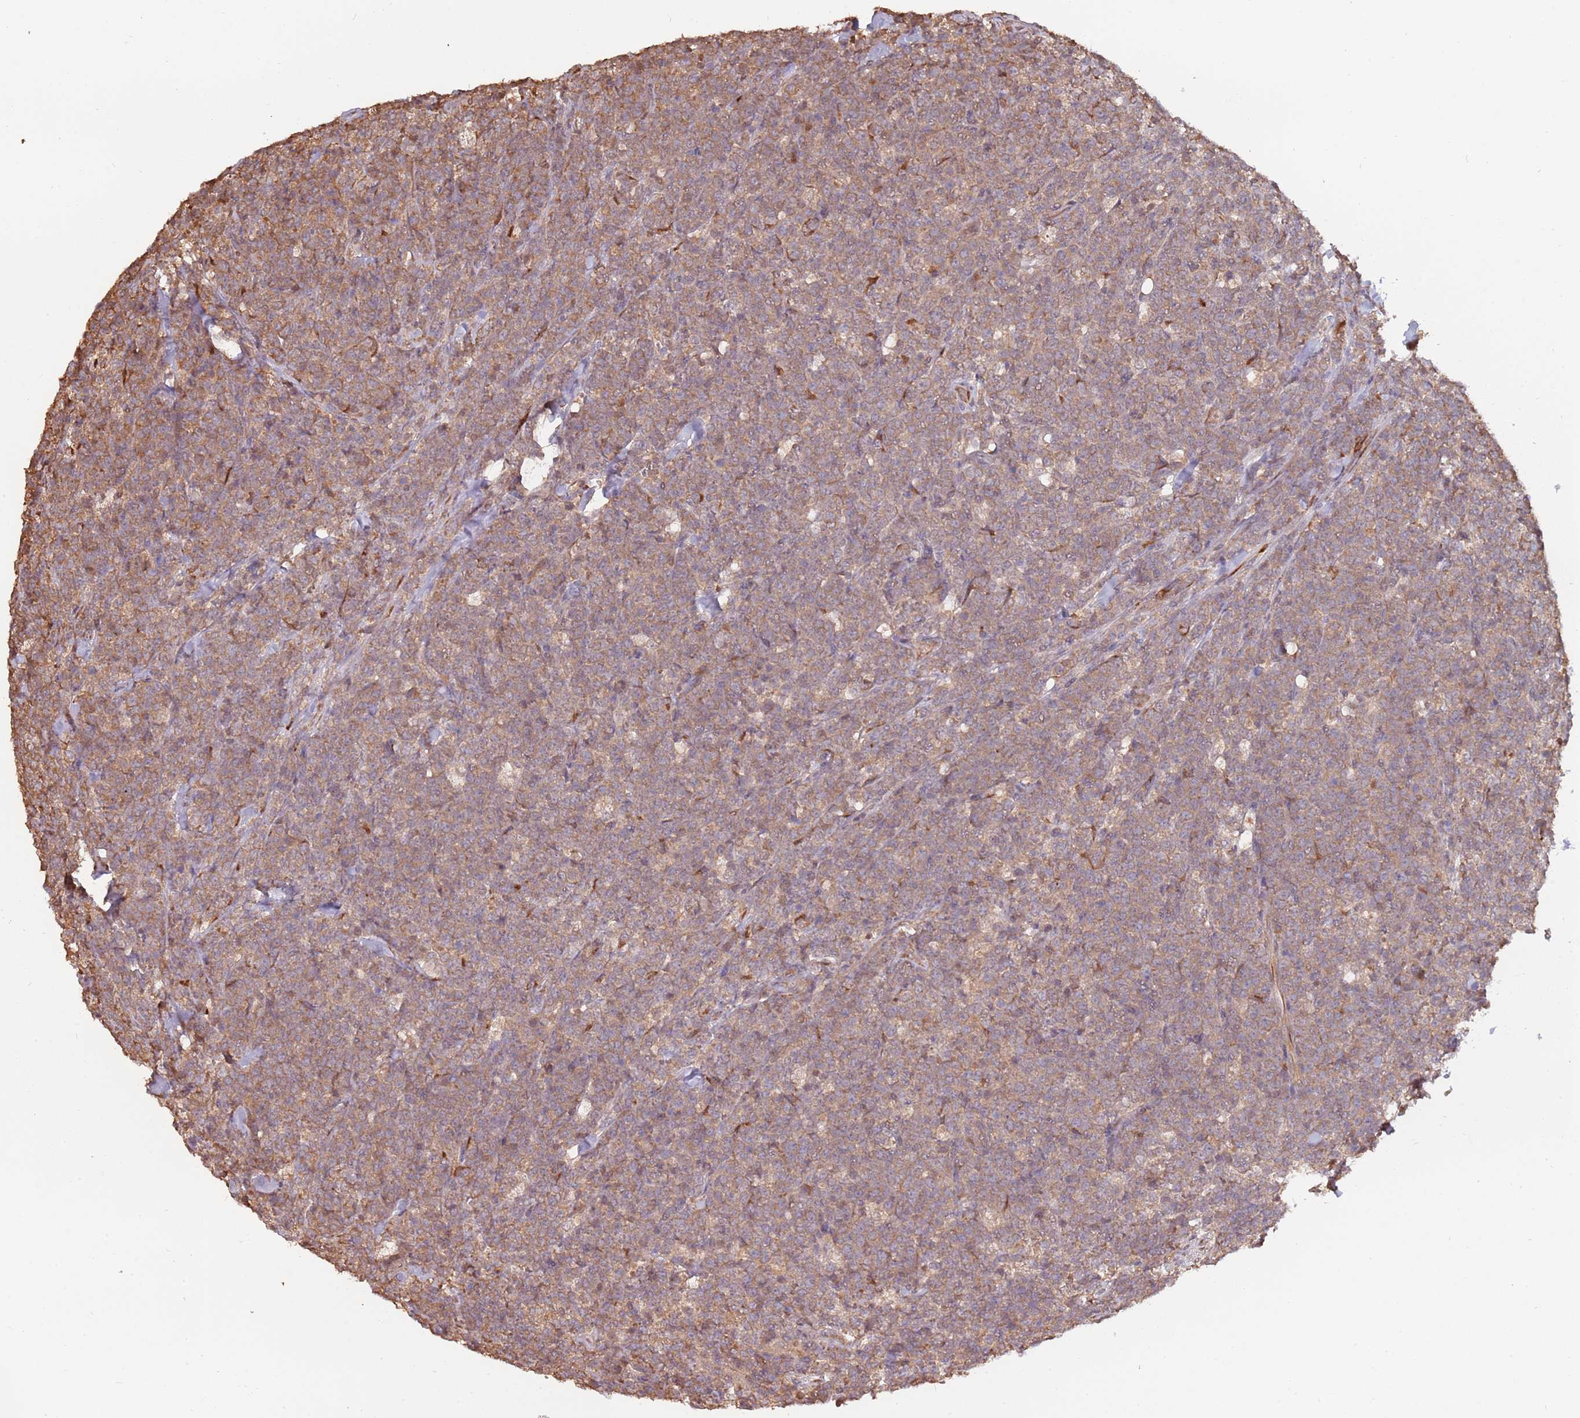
{"staining": {"intensity": "weak", "quantity": "25%-75%", "location": "cytoplasmic/membranous"}, "tissue": "lymphoma", "cell_type": "Tumor cells", "image_type": "cancer", "snomed": [{"axis": "morphology", "description": "Malignant lymphoma, non-Hodgkin's type, High grade"}, {"axis": "topography", "description": "Small intestine"}], "caption": "Tumor cells reveal low levels of weak cytoplasmic/membranous expression in about 25%-75% of cells in human high-grade malignant lymphoma, non-Hodgkin's type.", "gene": "COG4", "patient": {"sex": "male", "age": 8}}